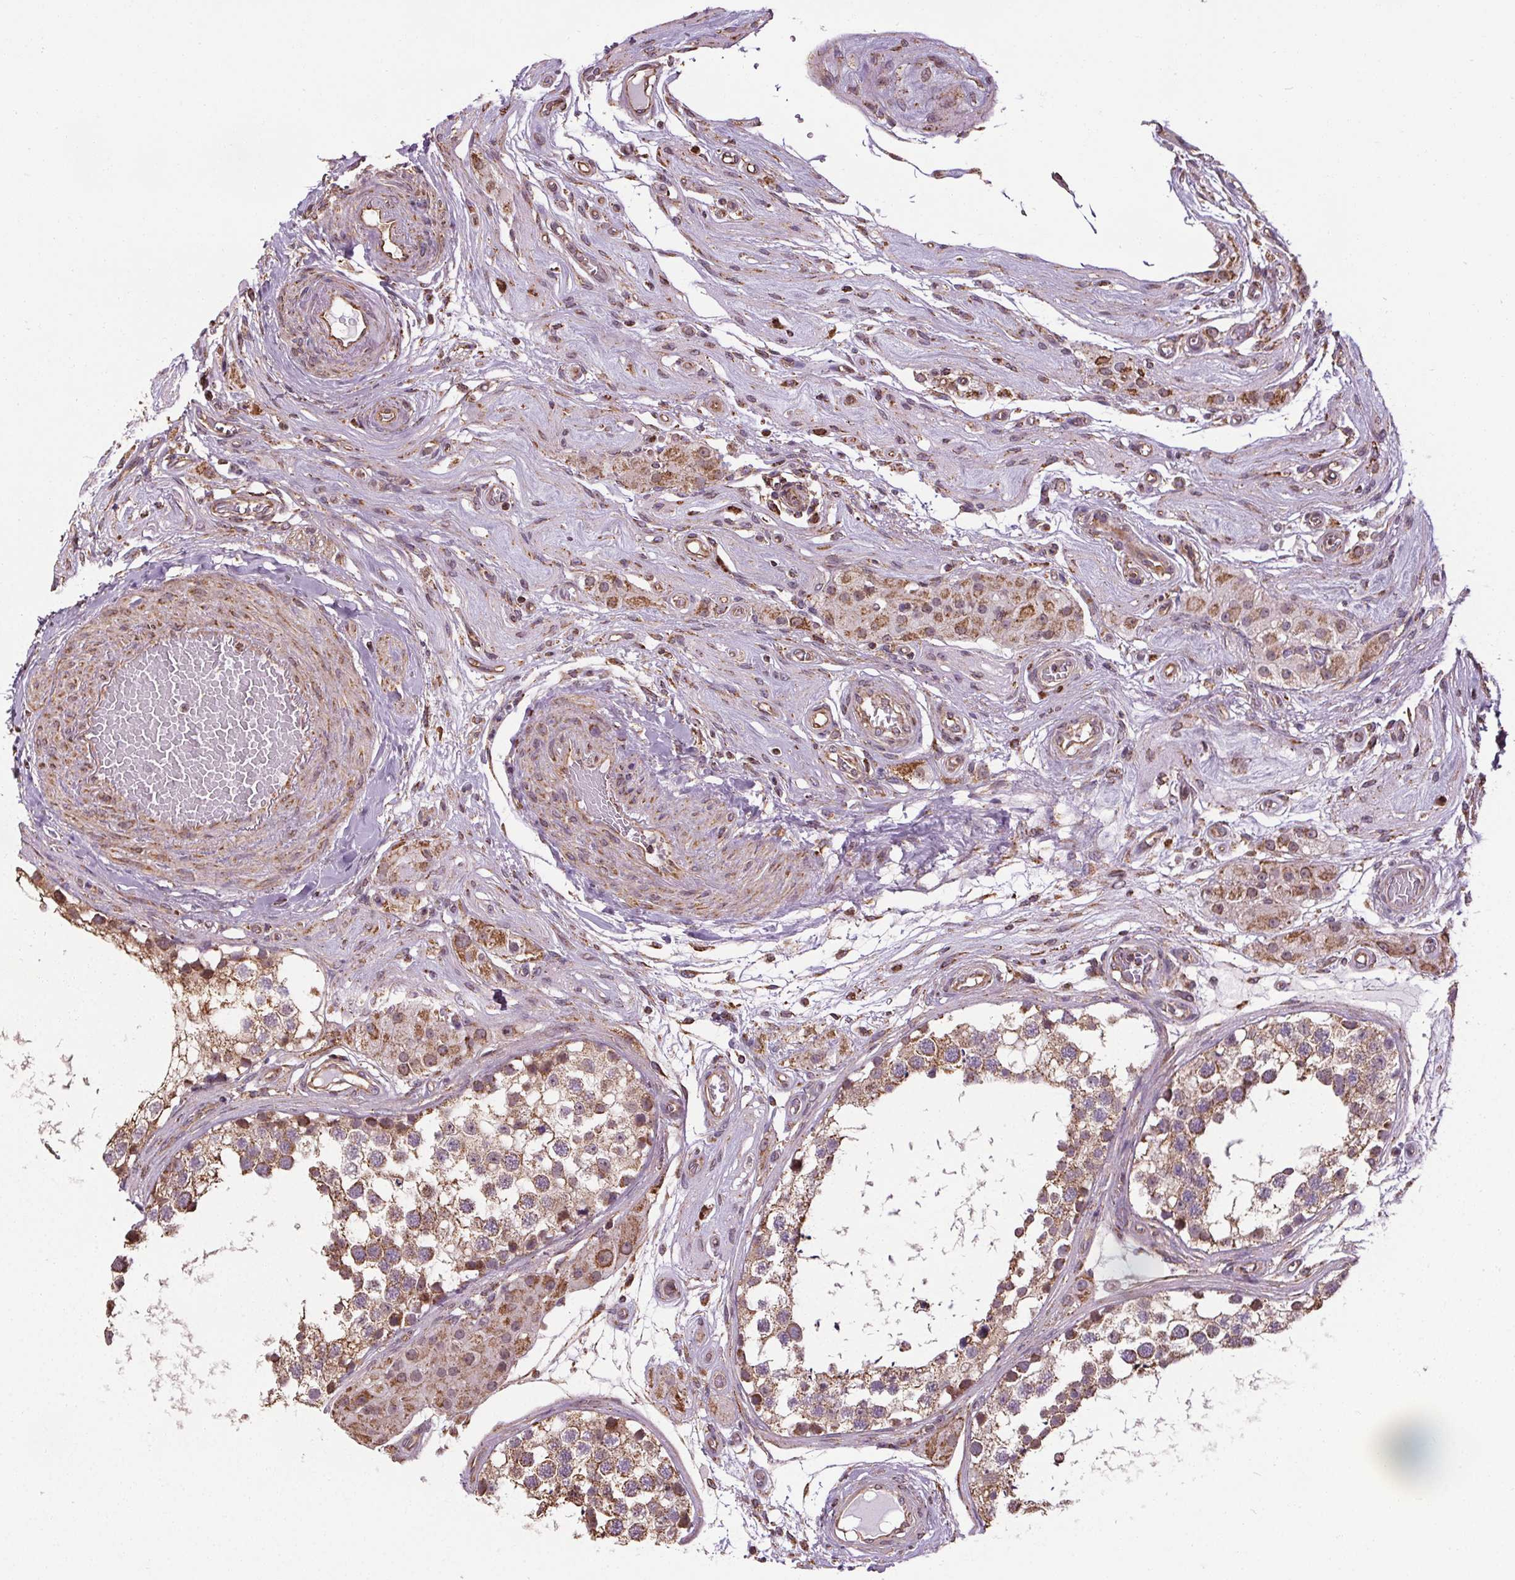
{"staining": {"intensity": "weak", "quantity": ">75%", "location": "cytoplasmic/membranous"}, "tissue": "testis", "cell_type": "Cells in seminiferous ducts", "image_type": "normal", "snomed": [{"axis": "morphology", "description": "Normal tissue, NOS"}, {"axis": "morphology", "description": "Seminoma, NOS"}, {"axis": "topography", "description": "Testis"}], "caption": "Protein expression by IHC shows weak cytoplasmic/membranous staining in about >75% of cells in seminiferous ducts in normal testis. (Brightfield microscopy of DAB IHC at high magnification).", "gene": "ZNF548", "patient": {"sex": "male", "age": 65}}